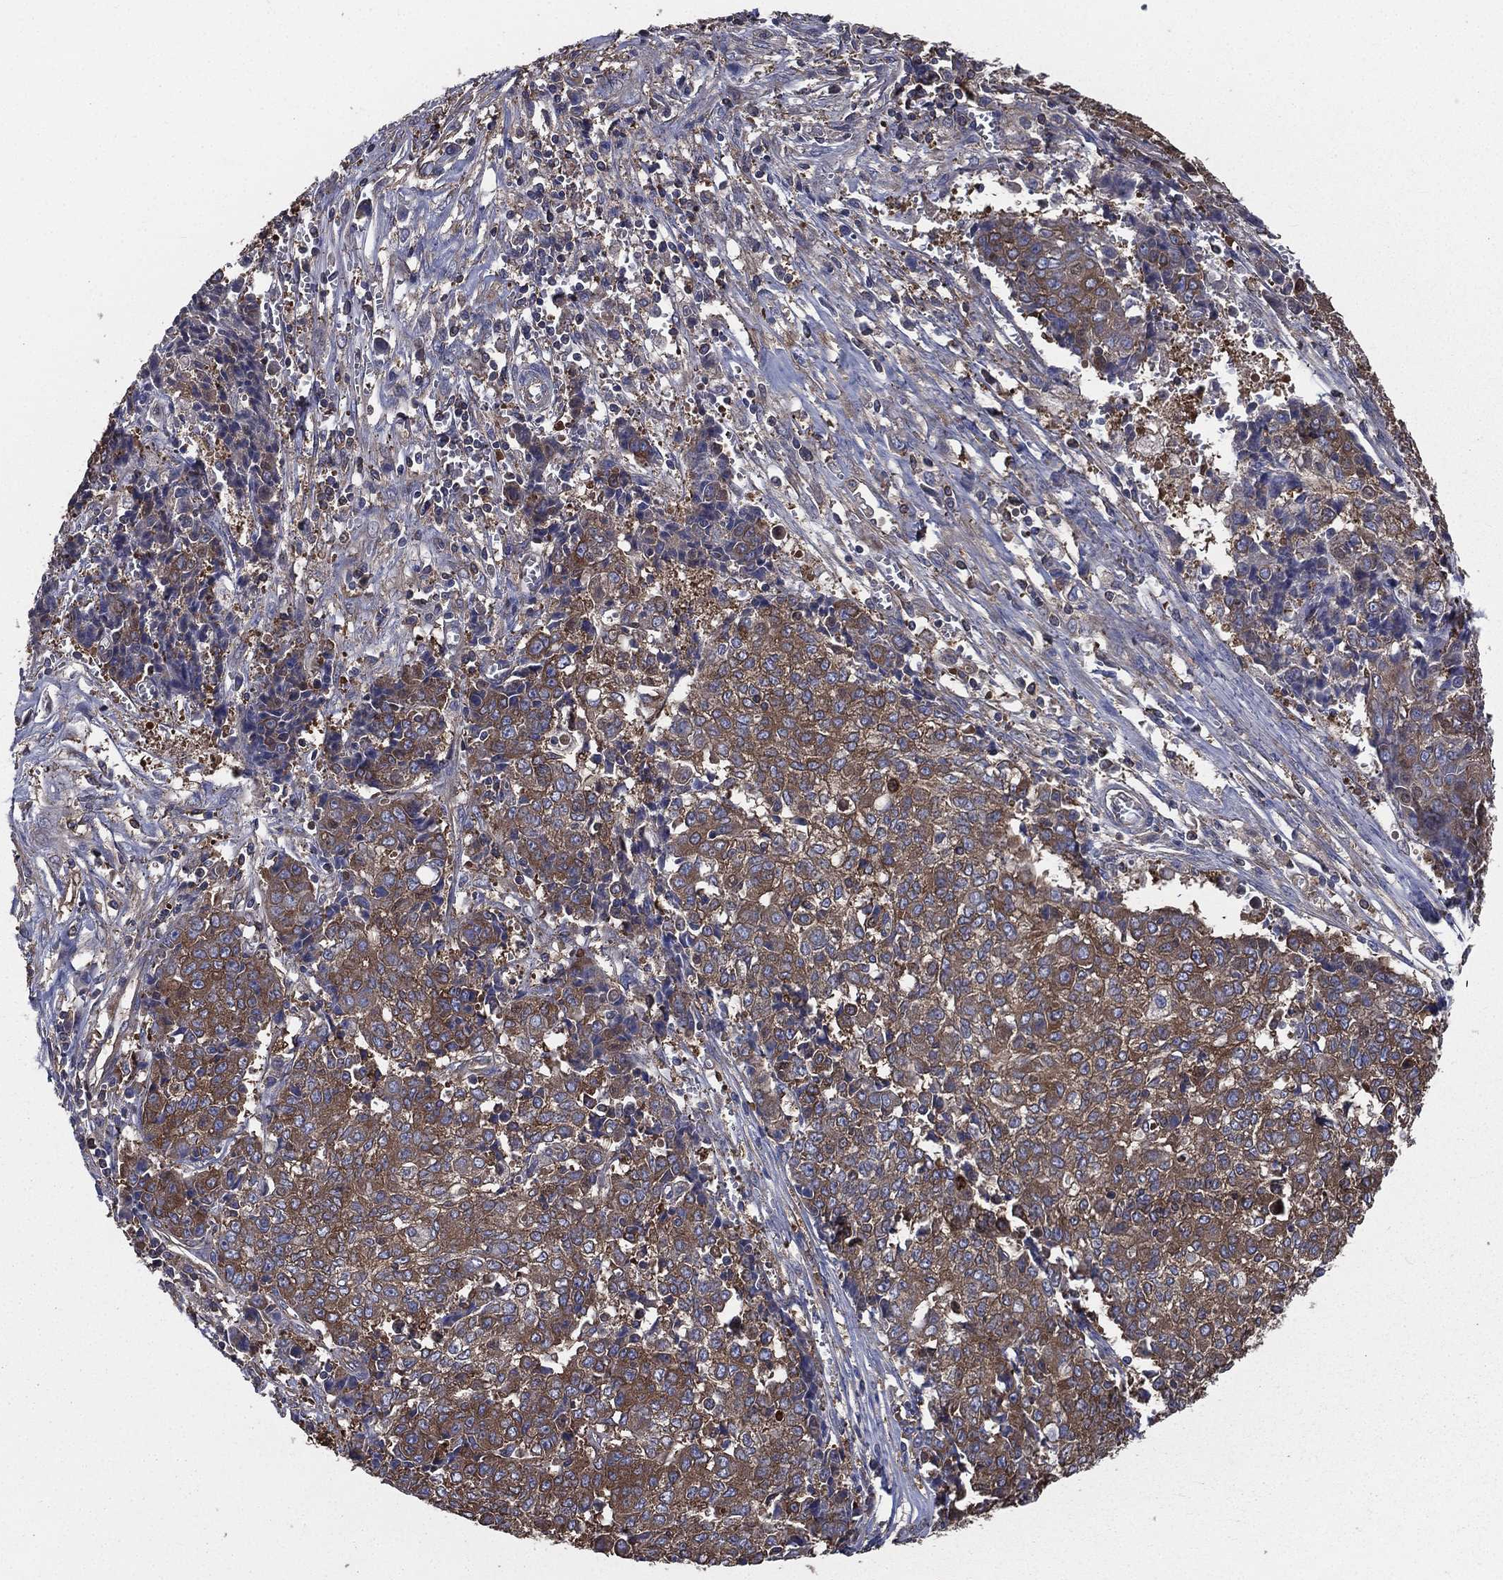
{"staining": {"intensity": "strong", "quantity": ">75%", "location": "cytoplasmic/membranous"}, "tissue": "ovarian cancer", "cell_type": "Tumor cells", "image_type": "cancer", "snomed": [{"axis": "morphology", "description": "Carcinoma, endometroid"}, {"axis": "topography", "description": "Ovary"}], "caption": "Protein expression analysis of ovarian cancer displays strong cytoplasmic/membranous staining in about >75% of tumor cells.", "gene": "SARS1", "patient": {"sex": "female", "age": 42}}